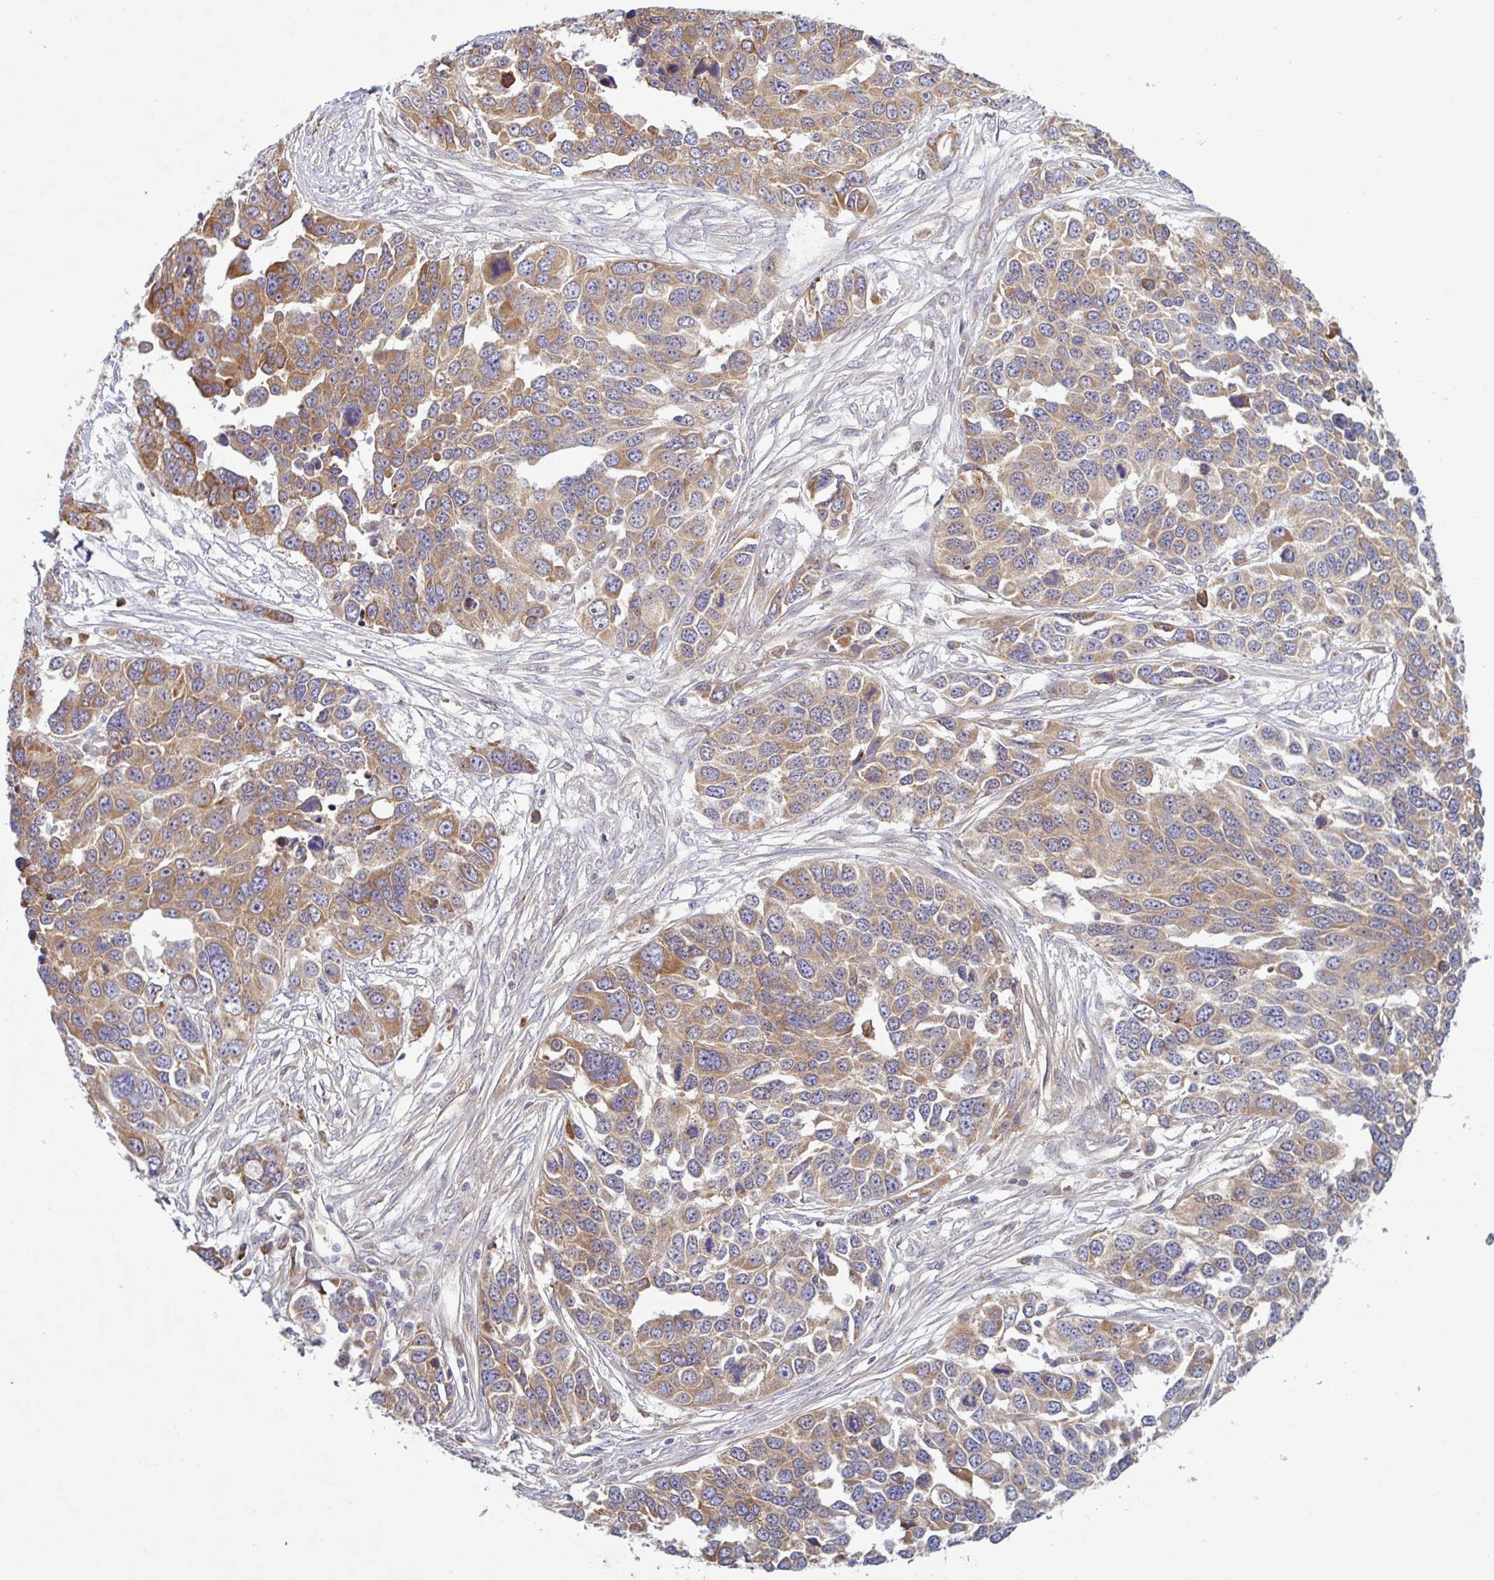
{"staining": {"intensity": "strong", "quantity": ">75%", "location": "cytoplasmic/membranous"}, "tissue": "ovarian cancer", "cell_type": "Tumor cells", "image_type": "cancer", "snomed": [{"axis": "morphology", "description": "Cystadenocarcinoma, serous, NOS"}, {"axis": "topography", "description": "Ovary"}], "caption": "Serous cystadenocarcinoma (ovarian) stained for a protein demonstrates strong cytoplasmic/membranous positivity in tumor cells. (Brightfield microscopy of DAB IHC at high magnification).", "gene": "RIT1", "patient": {"sex": "female", "age": 76}}